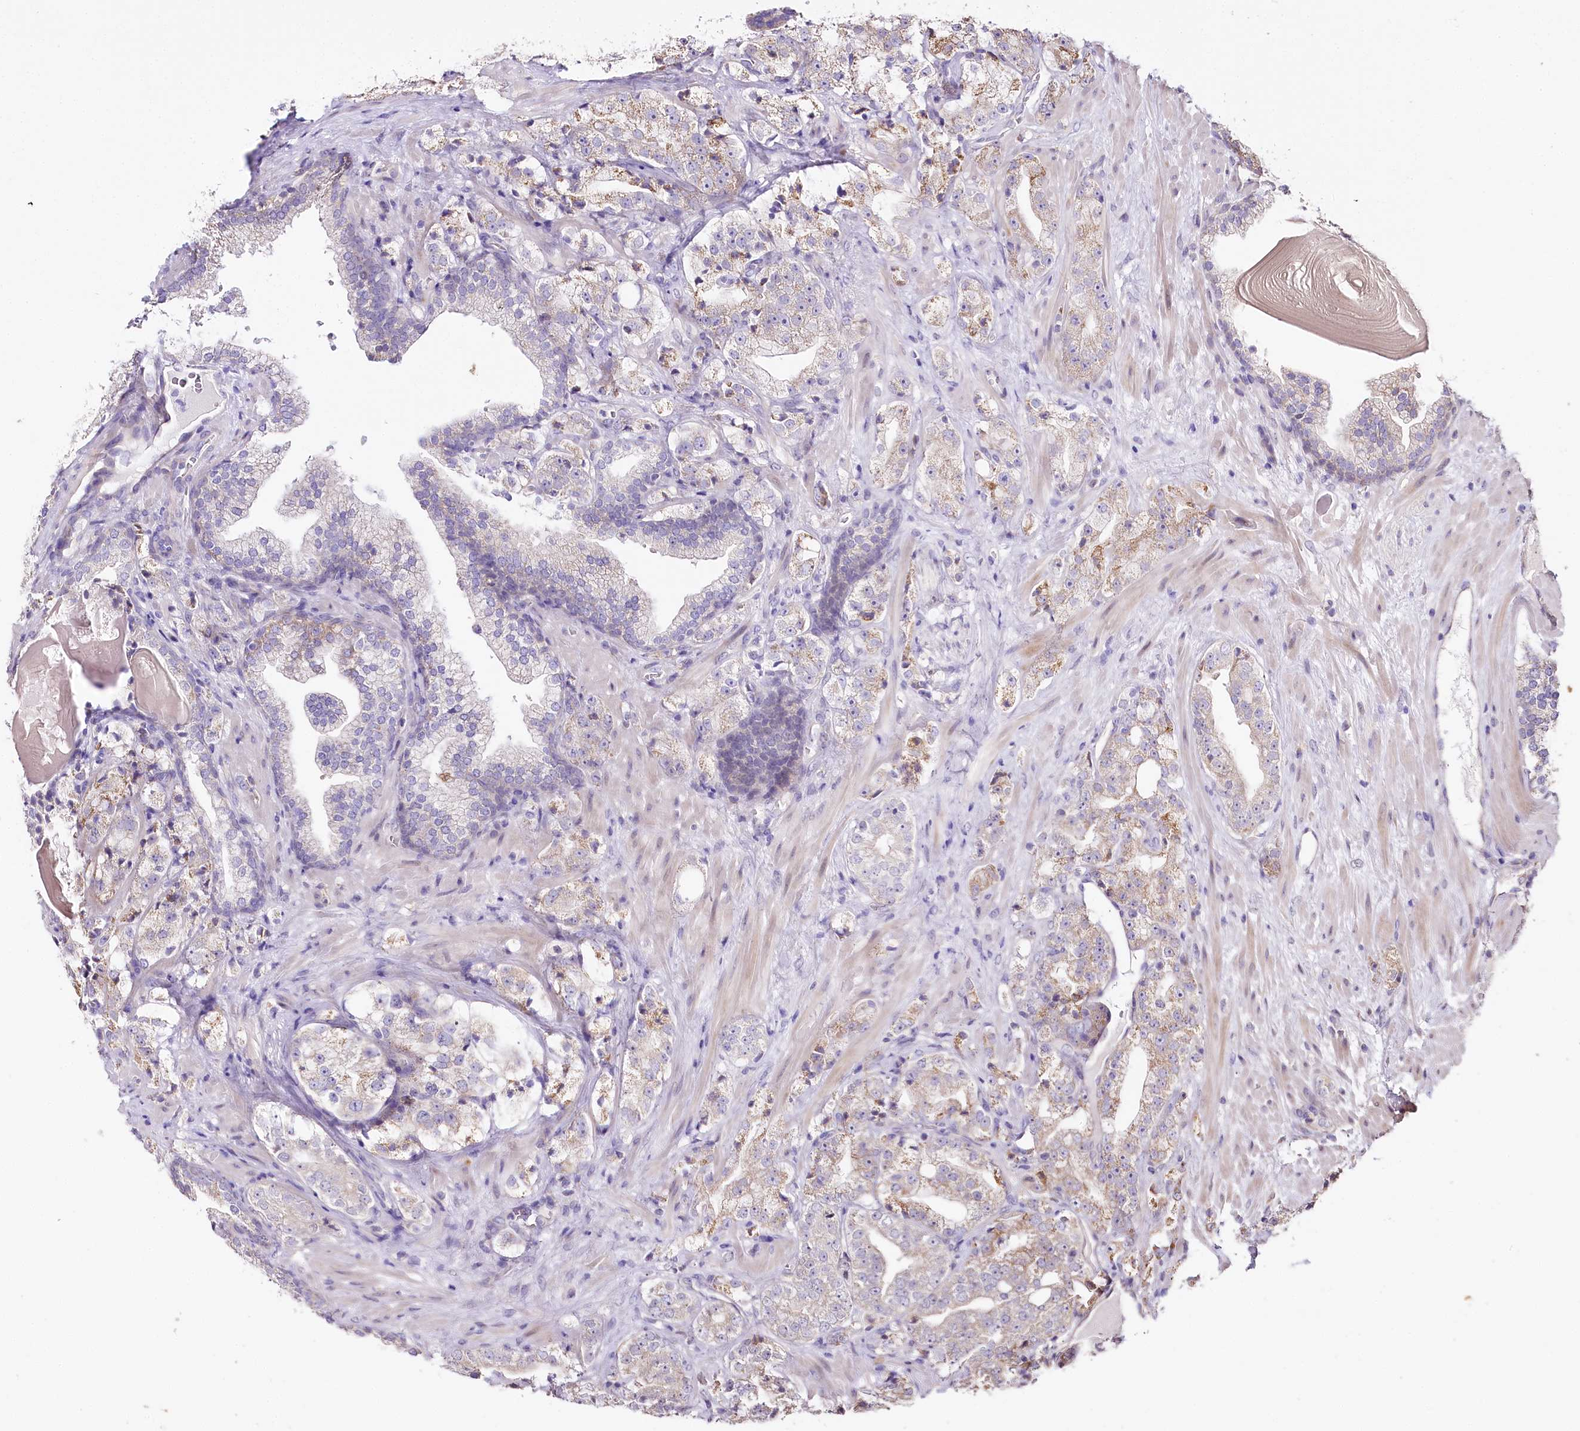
{"staining": {"intensity": "moderate", "quantity": "<25%", "location": "cytoplasmic/membranous"}, "tissue": "prostate cancer", "cell_type": "Tumor cells", "image_type": "cancer", "snomed": [{"axis": "morphology", "description": "Adenocarcinoma, High grade"}, {"axis": "topography", "description": "Prostate"}], "caption": "The immunohistochemical stain highlights moderate cytoplasmic/membranous staining in tumor cells of prostate cancer (adenocarcinoma (high-grade)) tissue.", "gene": "ZNF226", "patient": {"sex": "male", "age": 64}}